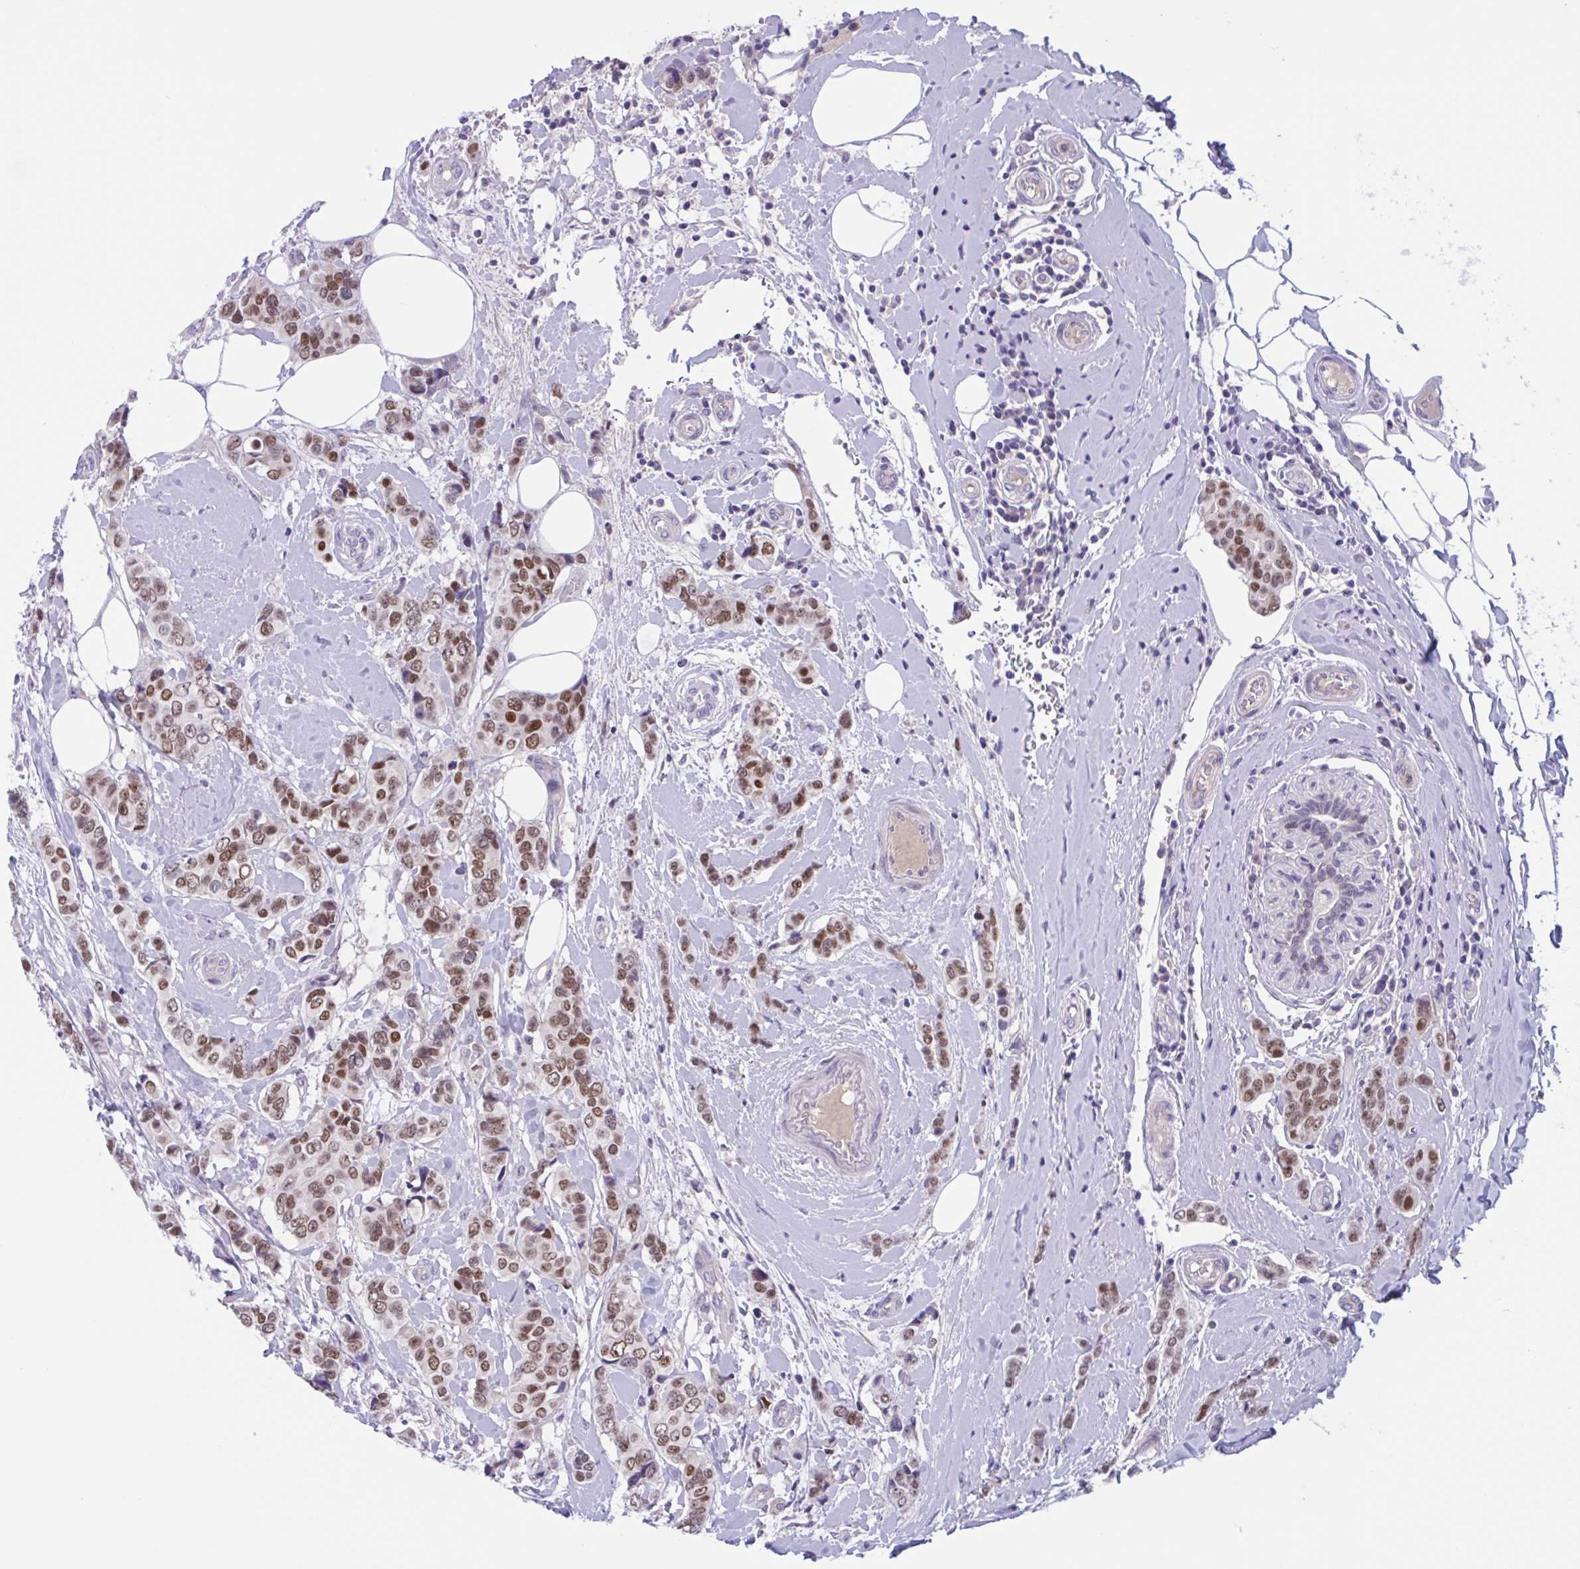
{"staining": {"intensity": "moderate", "quantity": ">75%", "location": "nuclear"}, "tissue": "breast cancer", "cell_type": "Tumor cells", "image_type": "cancer", "snomed": [{"axis": "morphology", "description": "Lobular carcinoma"}, {"axis": "topography", "description": "Breast"}], "caption": "Tumor cells show medium levels of moderate nuclear staining in about >75% of cells in lobular carcinoma (breast).", "gene": "WNT9B", "patient": {"sex": "female", "age": 51}}